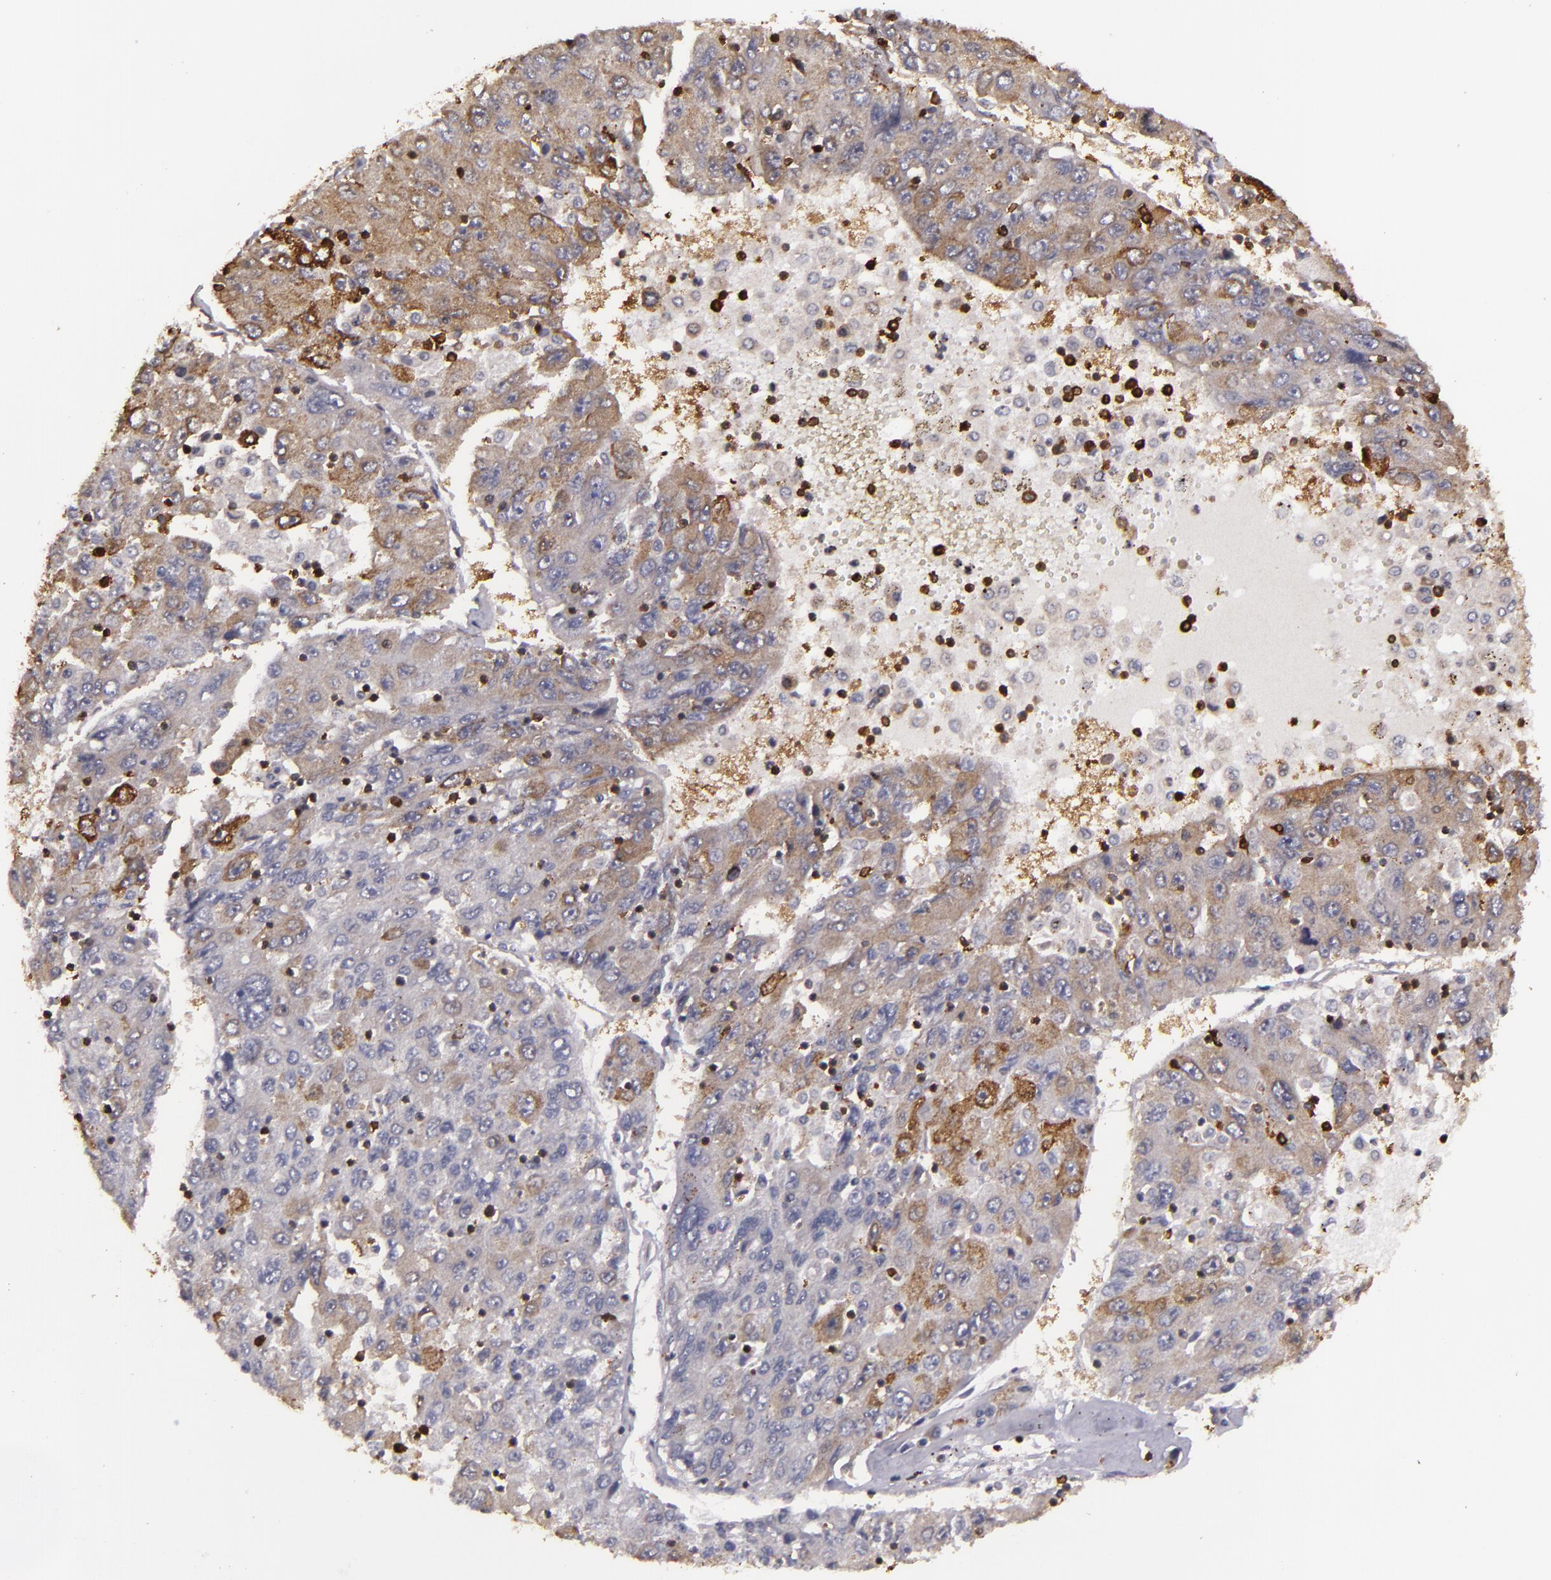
{"staining": {"intensity": "moderate", "quantity": "<25%", "location": "cytoplasmic/membranous"}, "tissue": "liver cancer", "cell_type": "Tumor cells", "image_type": "cancer", "snomed": [{"axis": "morphology", "description": "Carcinoma, Hepatocellular, NOS"}, {"axis": "topography", "description": "Liver"}], "caption": "An immunohistochemistry (IHC) histopathology image of neoplastic tissue is shown. Protein staining in brown shows moderate cytoplasmic/membranous positivity in hepatocellular carcinoma (liver) within tumor cells. The protein is stained brown, and the nuclei are stained in blue (DAB IHC with brightfield microscopy, high magnification).", "gene": "SLC9A3R1", "patient": {"sex": "male", "age": 49}}